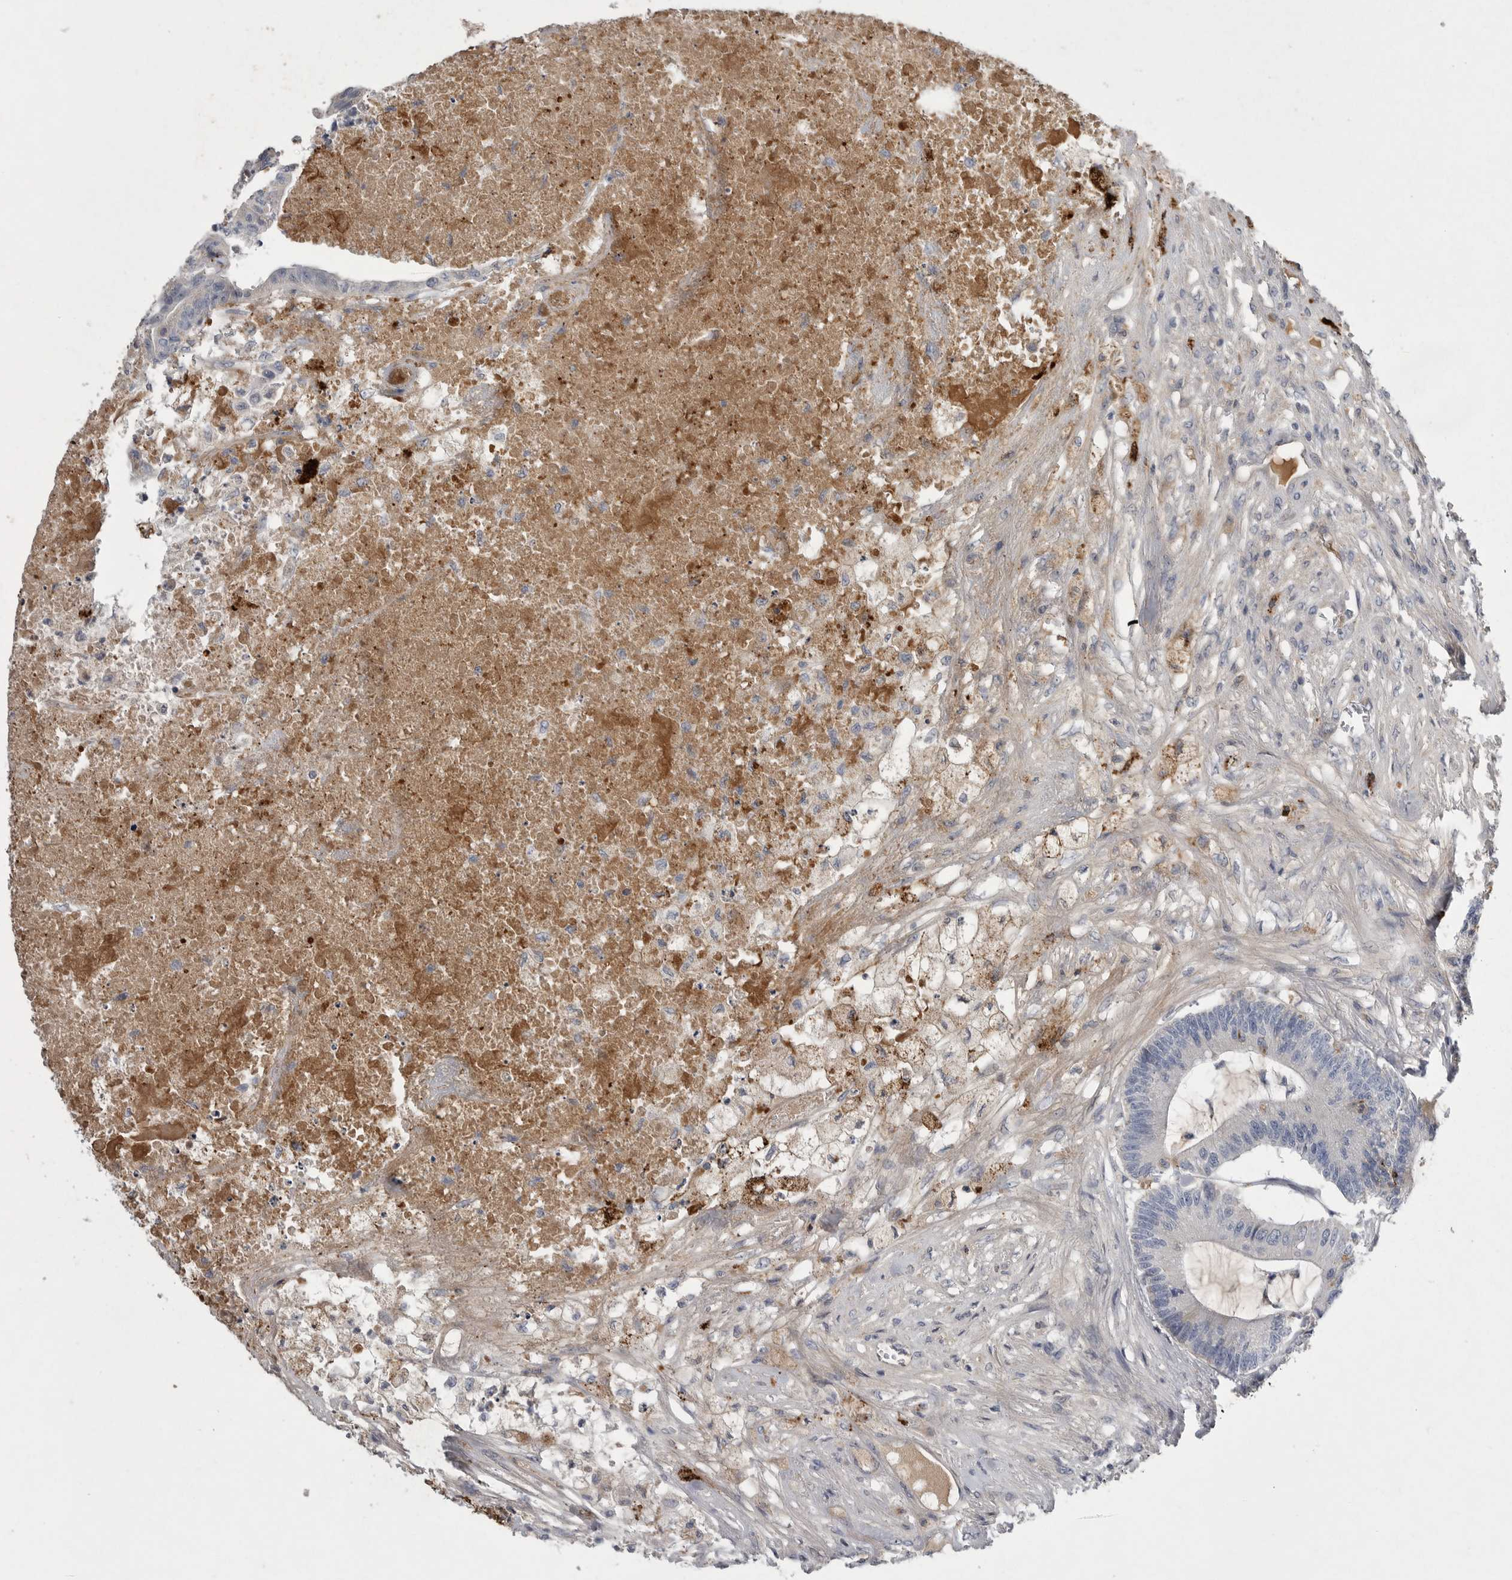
{"staining": {"intensity": "negative", "quantity": "none", "location": "none"}, "tissue": "colorectal cancer", "cell_type": "Tumor cells", "image_type": "cancer", "snomed": [{"axis": "morphology", "description": "Adenocarcinoma, NOS"}, {"axis": "topography", "description": "Colon"}], "caption": "The IHC image has no significant positivity in tumor cells of colorectal cancer tissue.", "gene": "CRP", "patient": {"sex": "female", "age": 84}}